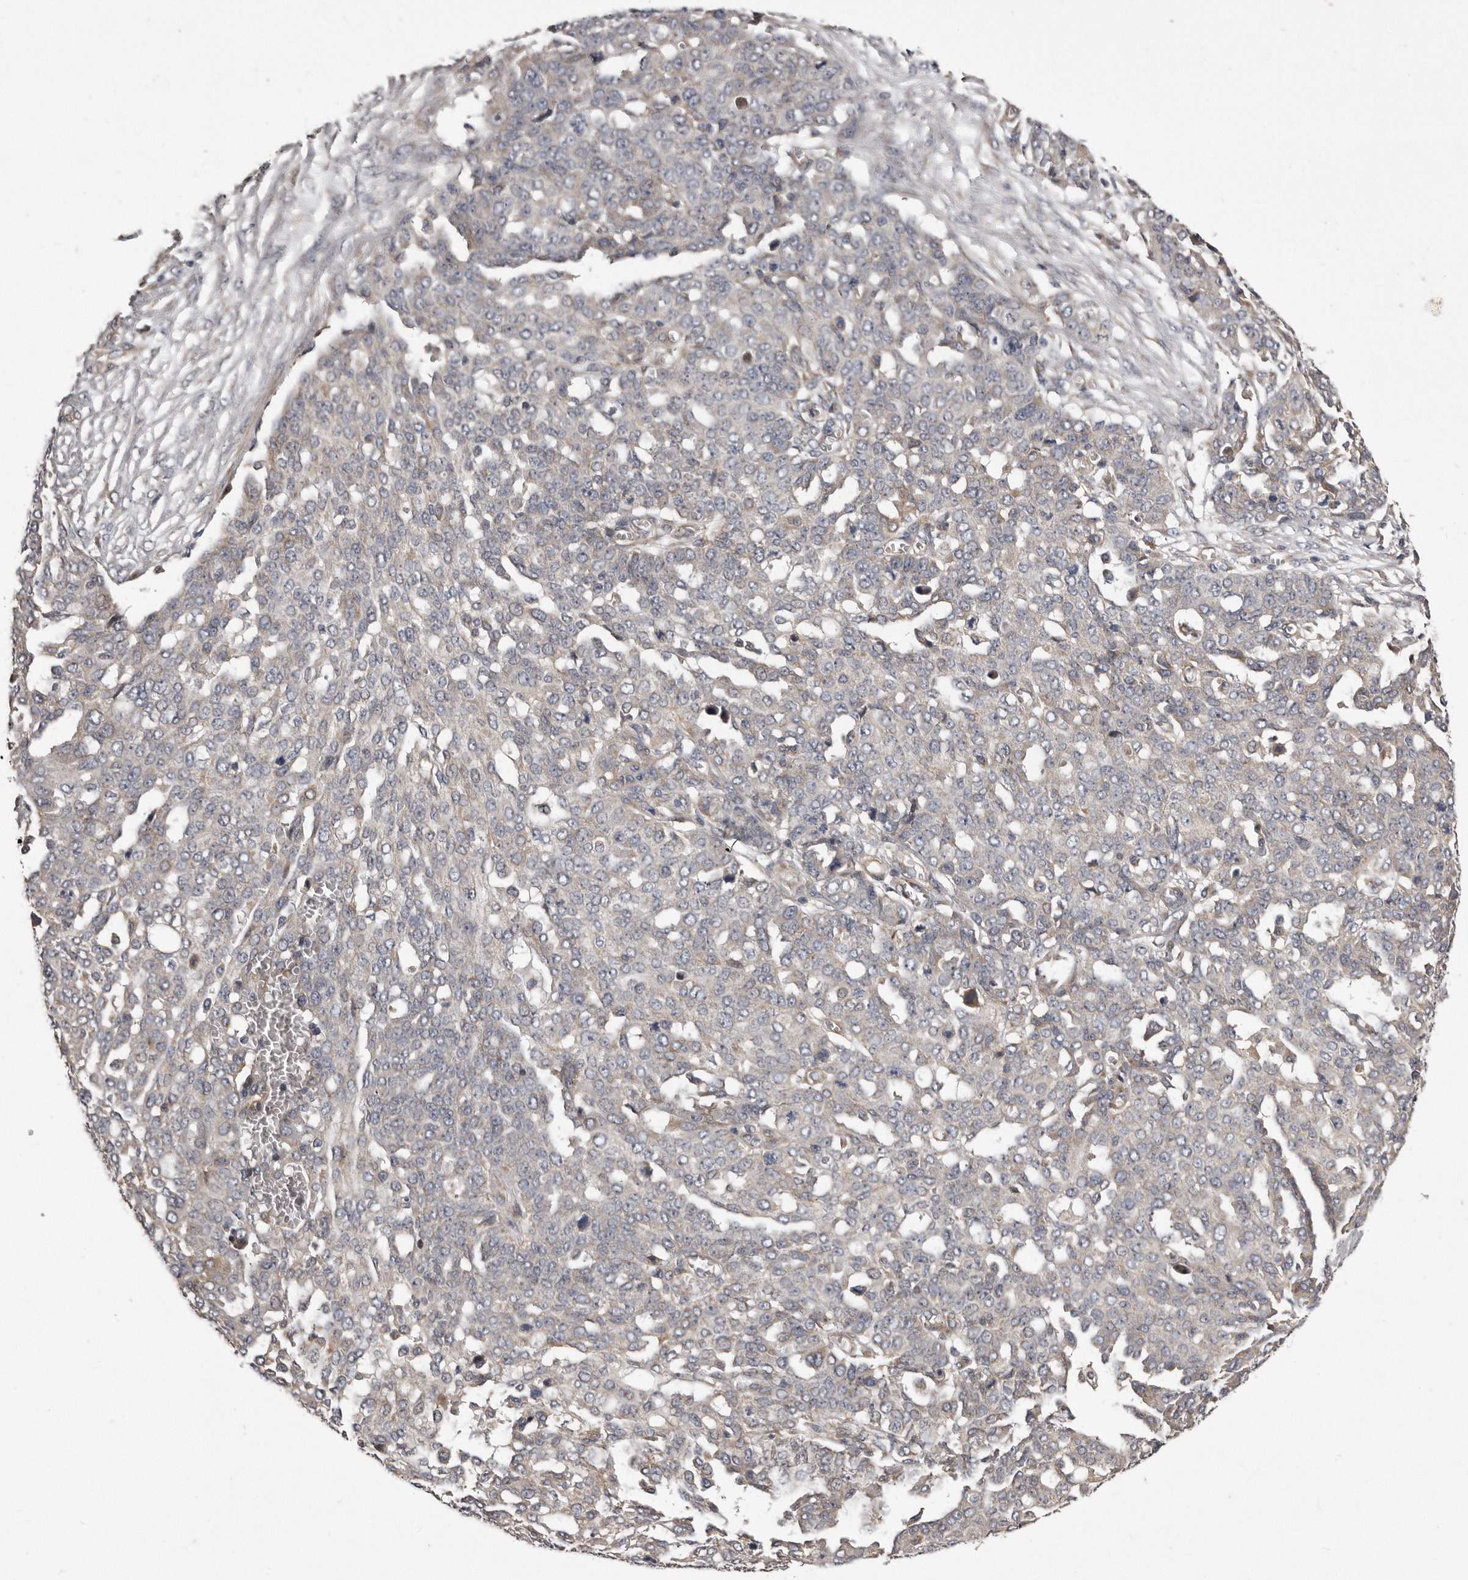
{"staining": {"intensity": "negative", "quantity": "none", "location": "none"}, "tissue": "ovarian cancer", "cell_type": "Tumor cells", "image_type": "cancer", "snomed": [{"axis": "morphology", "description": "Cystadenocarcinoma, serous, NOS"}, {"axis": "topography", "description": "Soft tissue"}, {"axis": "topography", "description": "Ovary"}], "caption": "Immunohistochemistry (IHC) image of human ovarian serous cystadenocarcinoma stained for a protein (brown), which demonstrates no expression in tumor cells.", "gene": "ARMCX1", "patient": {"sex": "female", "age": 57}}